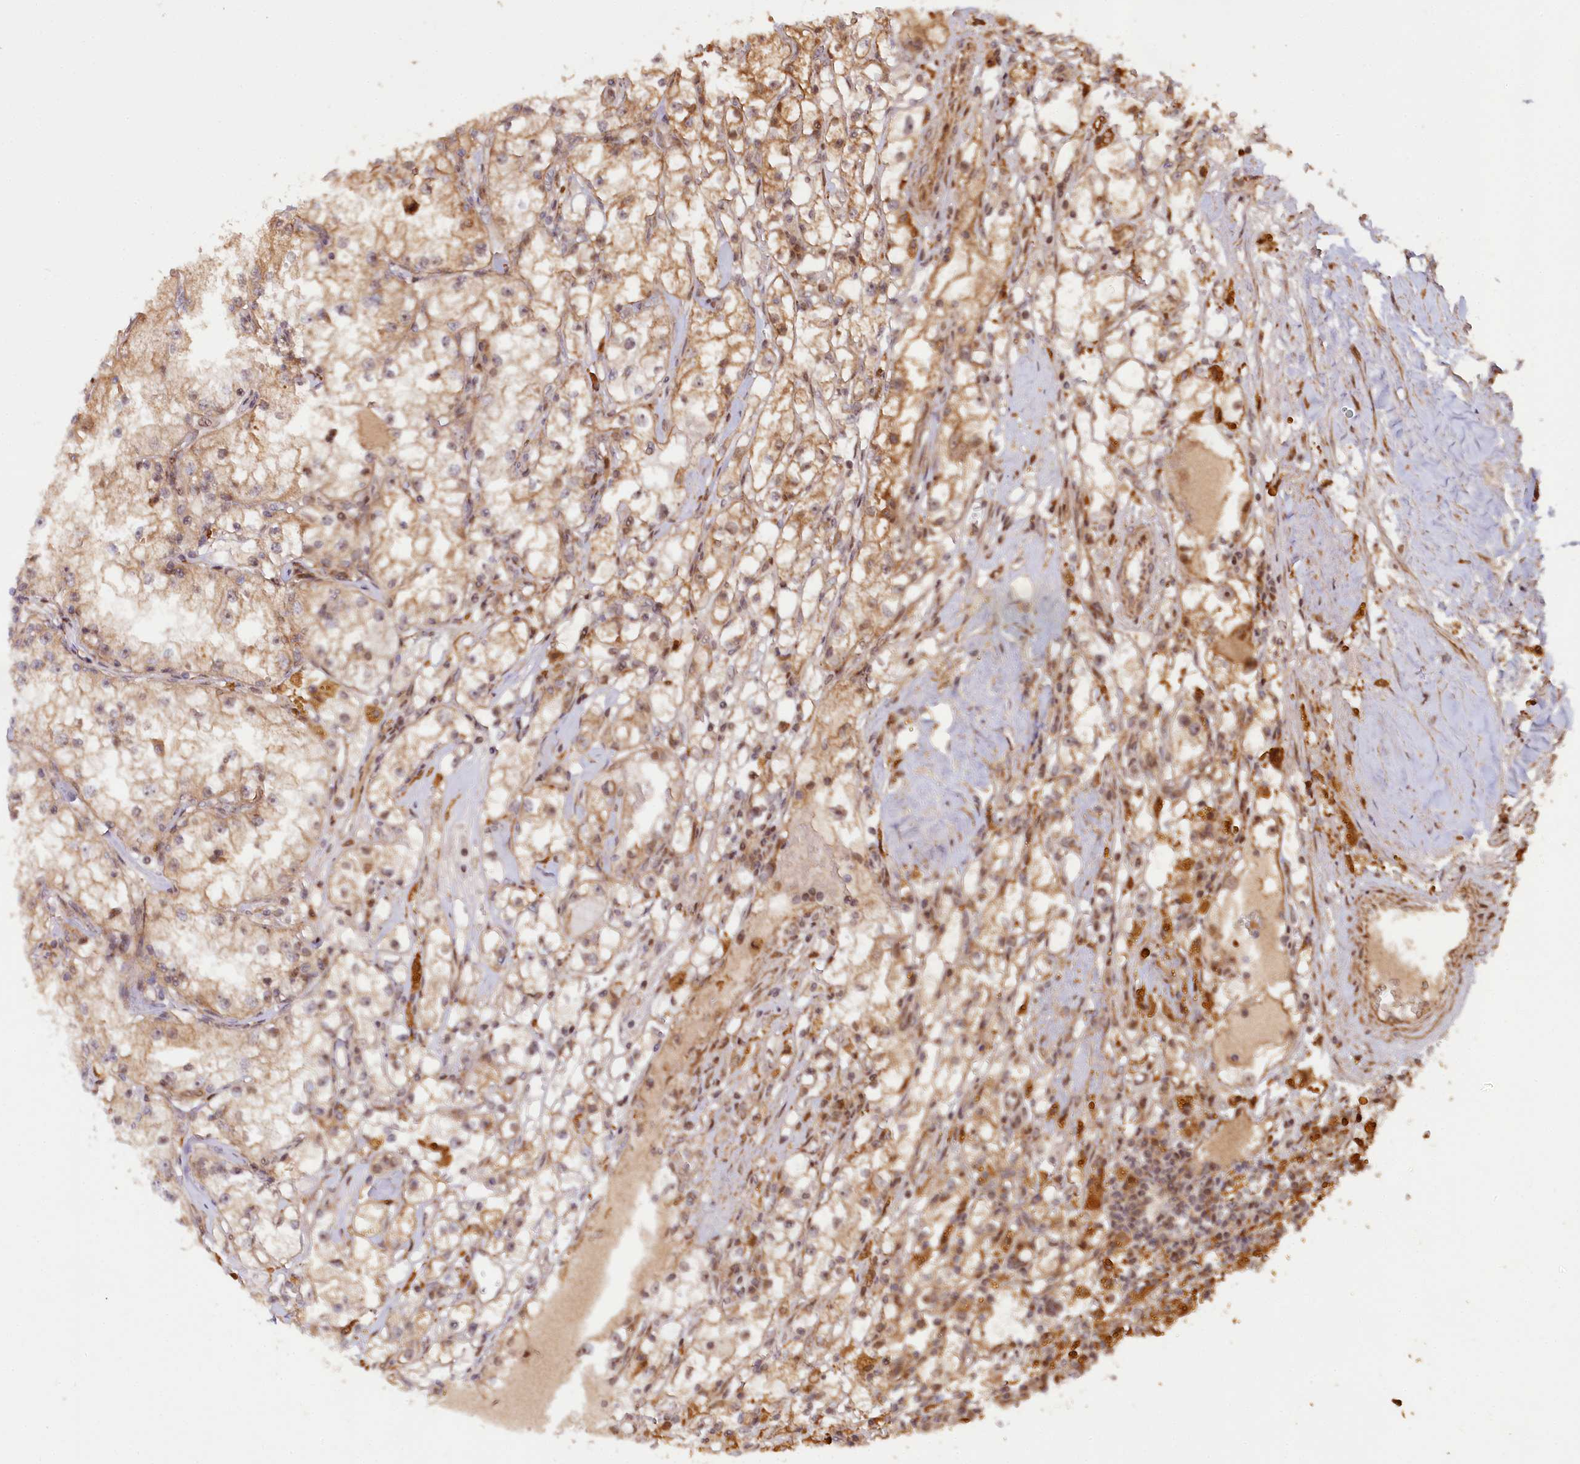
{"staining": {"intensity": "moderate", "quantity": "25%-75%", "location": "cytoplasmic/membranous"}, "tissue": "renal cancer", "cell_type": "Tumor cells", "image_type": "cancer", "snomed": [{"axis": "morphology", "description": "Adenocarcinoma, NOS"}, {"axis": "topography", "description": "Kidney"}], "caption": "Protein expression by immunohistochemistry (IHC) exhibits moderate cytoplasmic/membranous expression in about 25%-75% of tumor cells in renal cancer (adenocarcinoma).", "gene": "NEDD1", "patient": {"sex": "male", "age": 56}}